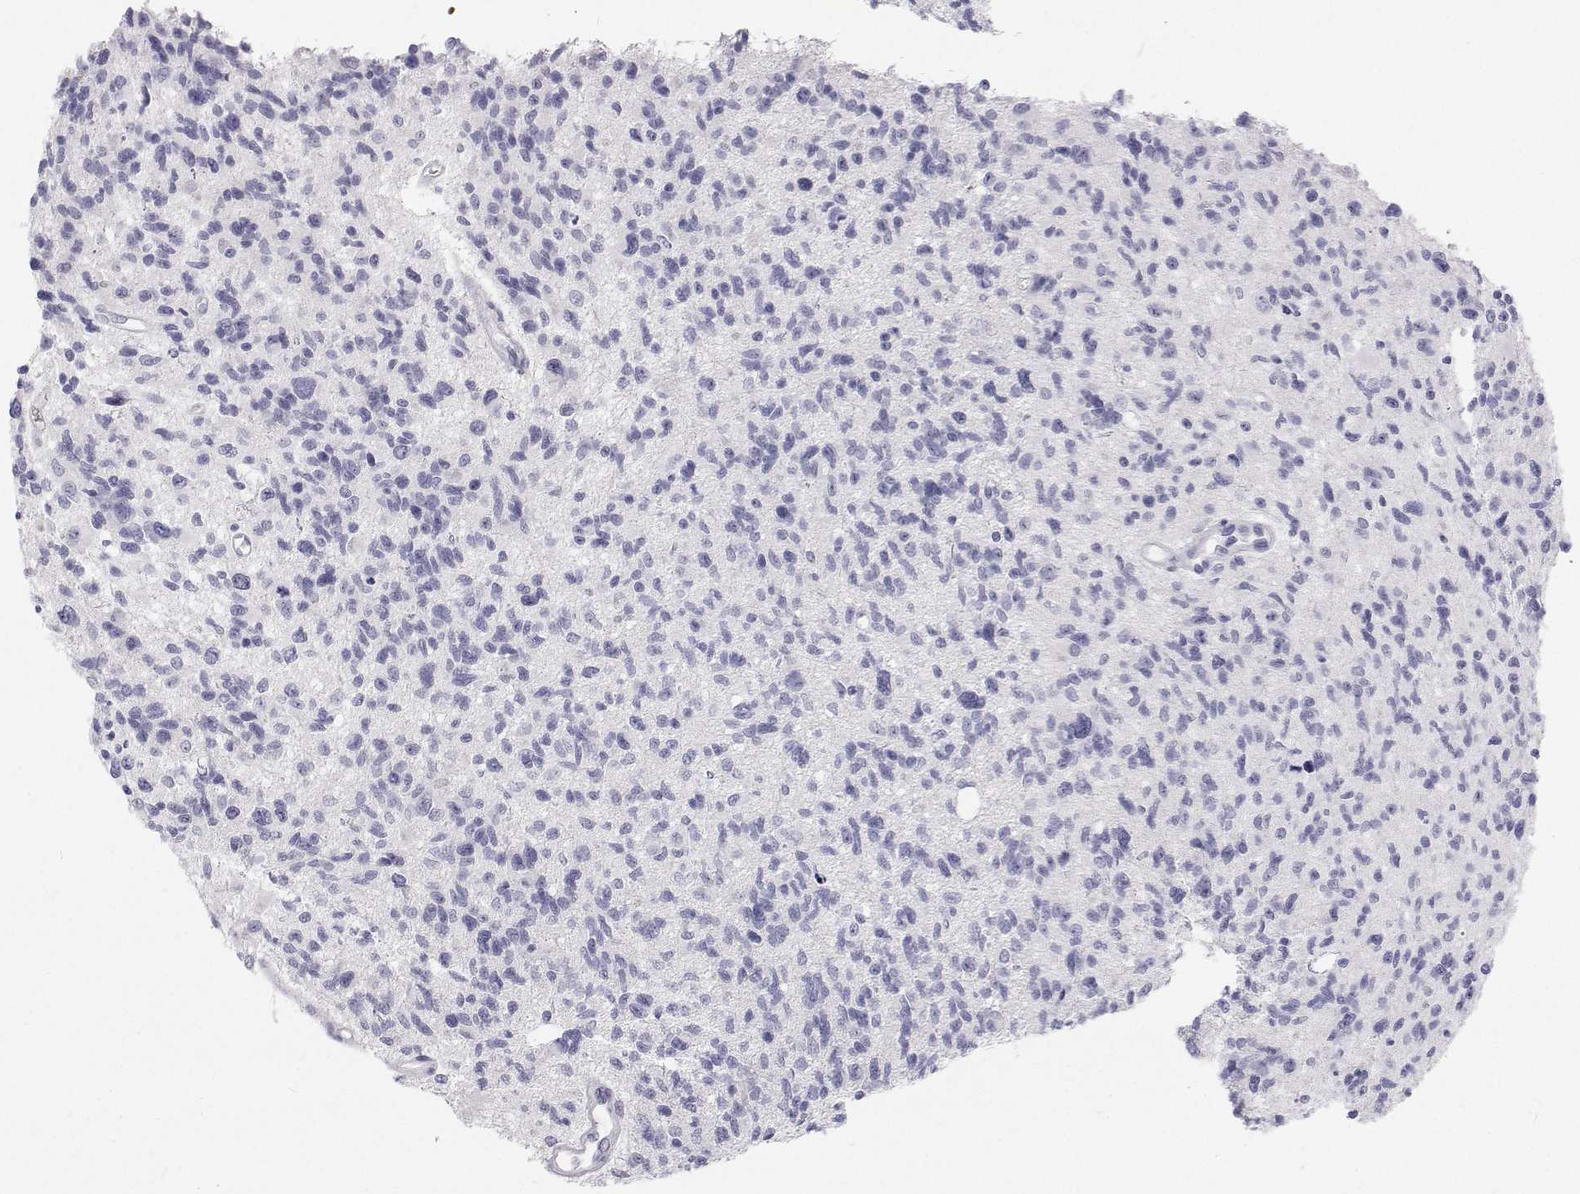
{"staining": {"intensity": "negative", "quantity": "none", "location": "none"}, "tissue": "glioma", "cell_type": "Tumor cells", "image_type": "cancer", "snomed": [{"axis": "morphology", "description": "Glioma, malignant, High grade"}, {"axis": "topography", "description": "Brain"}], "caption": "The micrograph displays no significant positivity in tumor cells of malignant glioma (high-grade).", "gene": "TTN", "patient": {"sex": "male", "age": 29}}